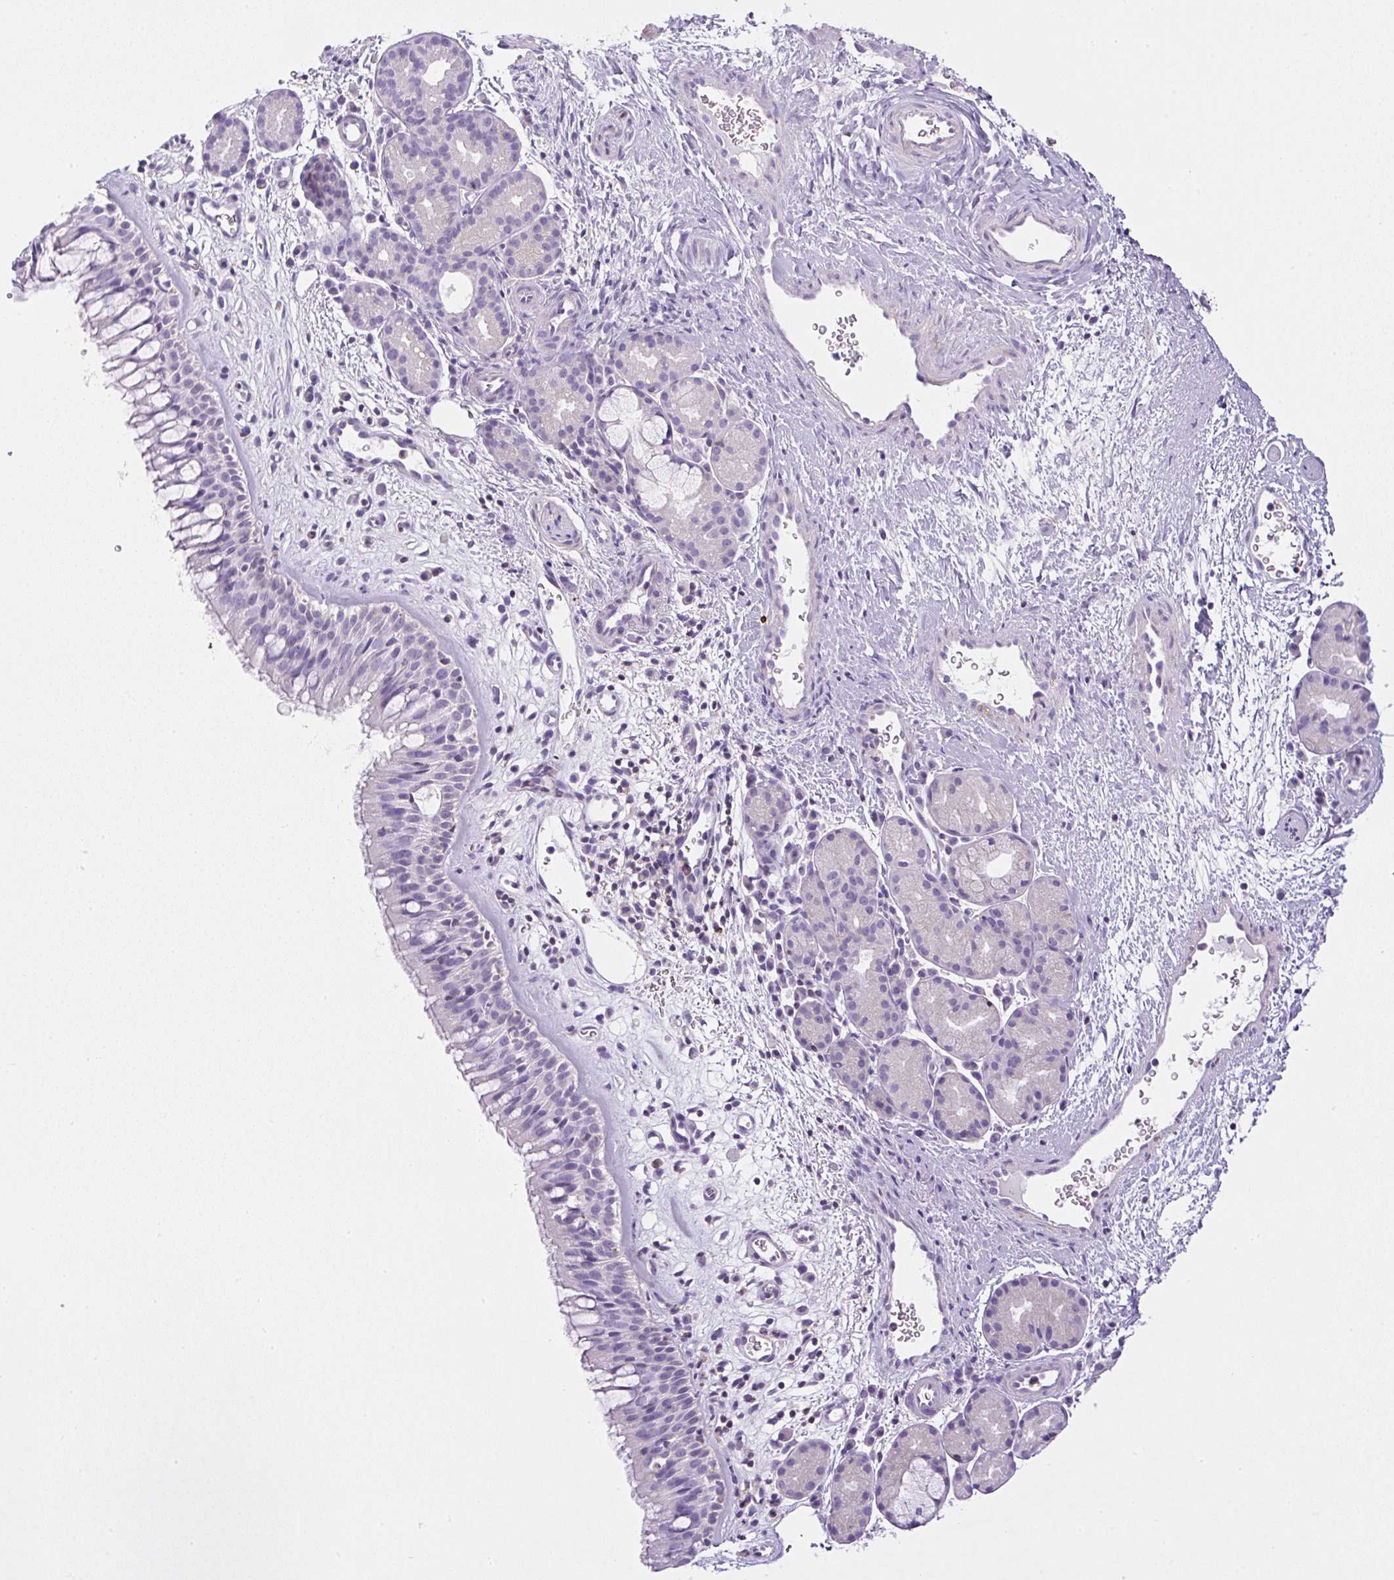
{"staining": {"intensity": "negative", "quantity": "none", "location": "none"}, "tissue": "nasopharynx", "cell_type": "Respiratory epithelial cells", "image_type": "normal", "snomed": [{"axis": "morphology", "description": "Normal tissue, NOS"}, {"axis": "topography", "description": "Nasopharynx"}], "caption": "Nasopharynx was stained to show a protein in brown. There is no significant staining in respiratory epithelial cells.", "gene": "PIP5KL1", "patient": {"sex": "male", "age": 65}}